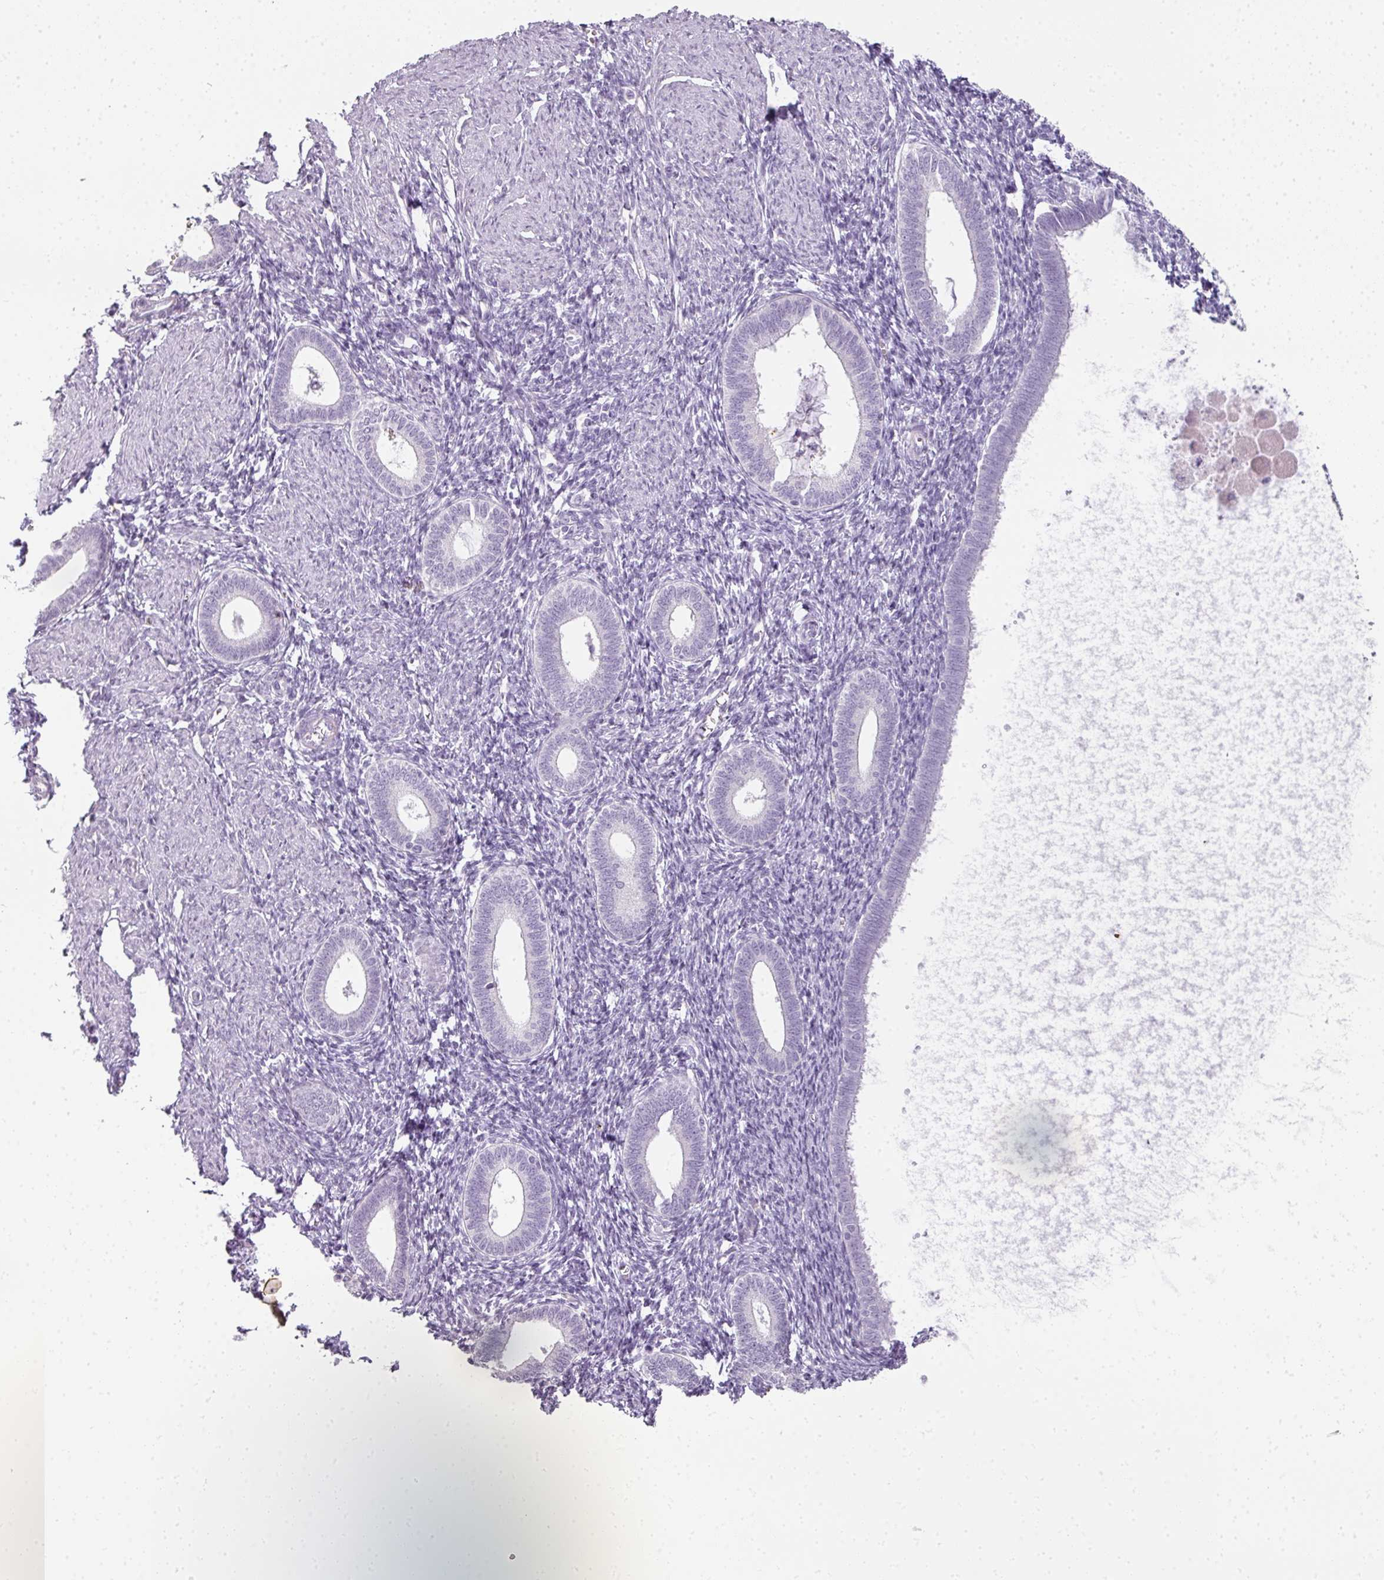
{"staining": {"intensity": "negative", "quantity": "none", "location": "none"}, "tissue": "endometrium", "cell_type": "Cells in endometrial stroma", "image_type": "normal", "snomed": [{"axis": "morphology", "description": "Normal tissue, NOS"}, {"axis": "topography", "description": "Endometrium"}], "caption": "DAB immunohistochemical staining of normal human endometrium shows no significant expression in cells in endometrial stroma. (Stains: DAB (3,3'-diaminobenzidine) immunohistochemistry with hematoxylin counter stain, Microscopy: brightfield microscopy at high magnification).", "gene": "RBMY1A1", "patient": {"sex": "female", "age": 41}}